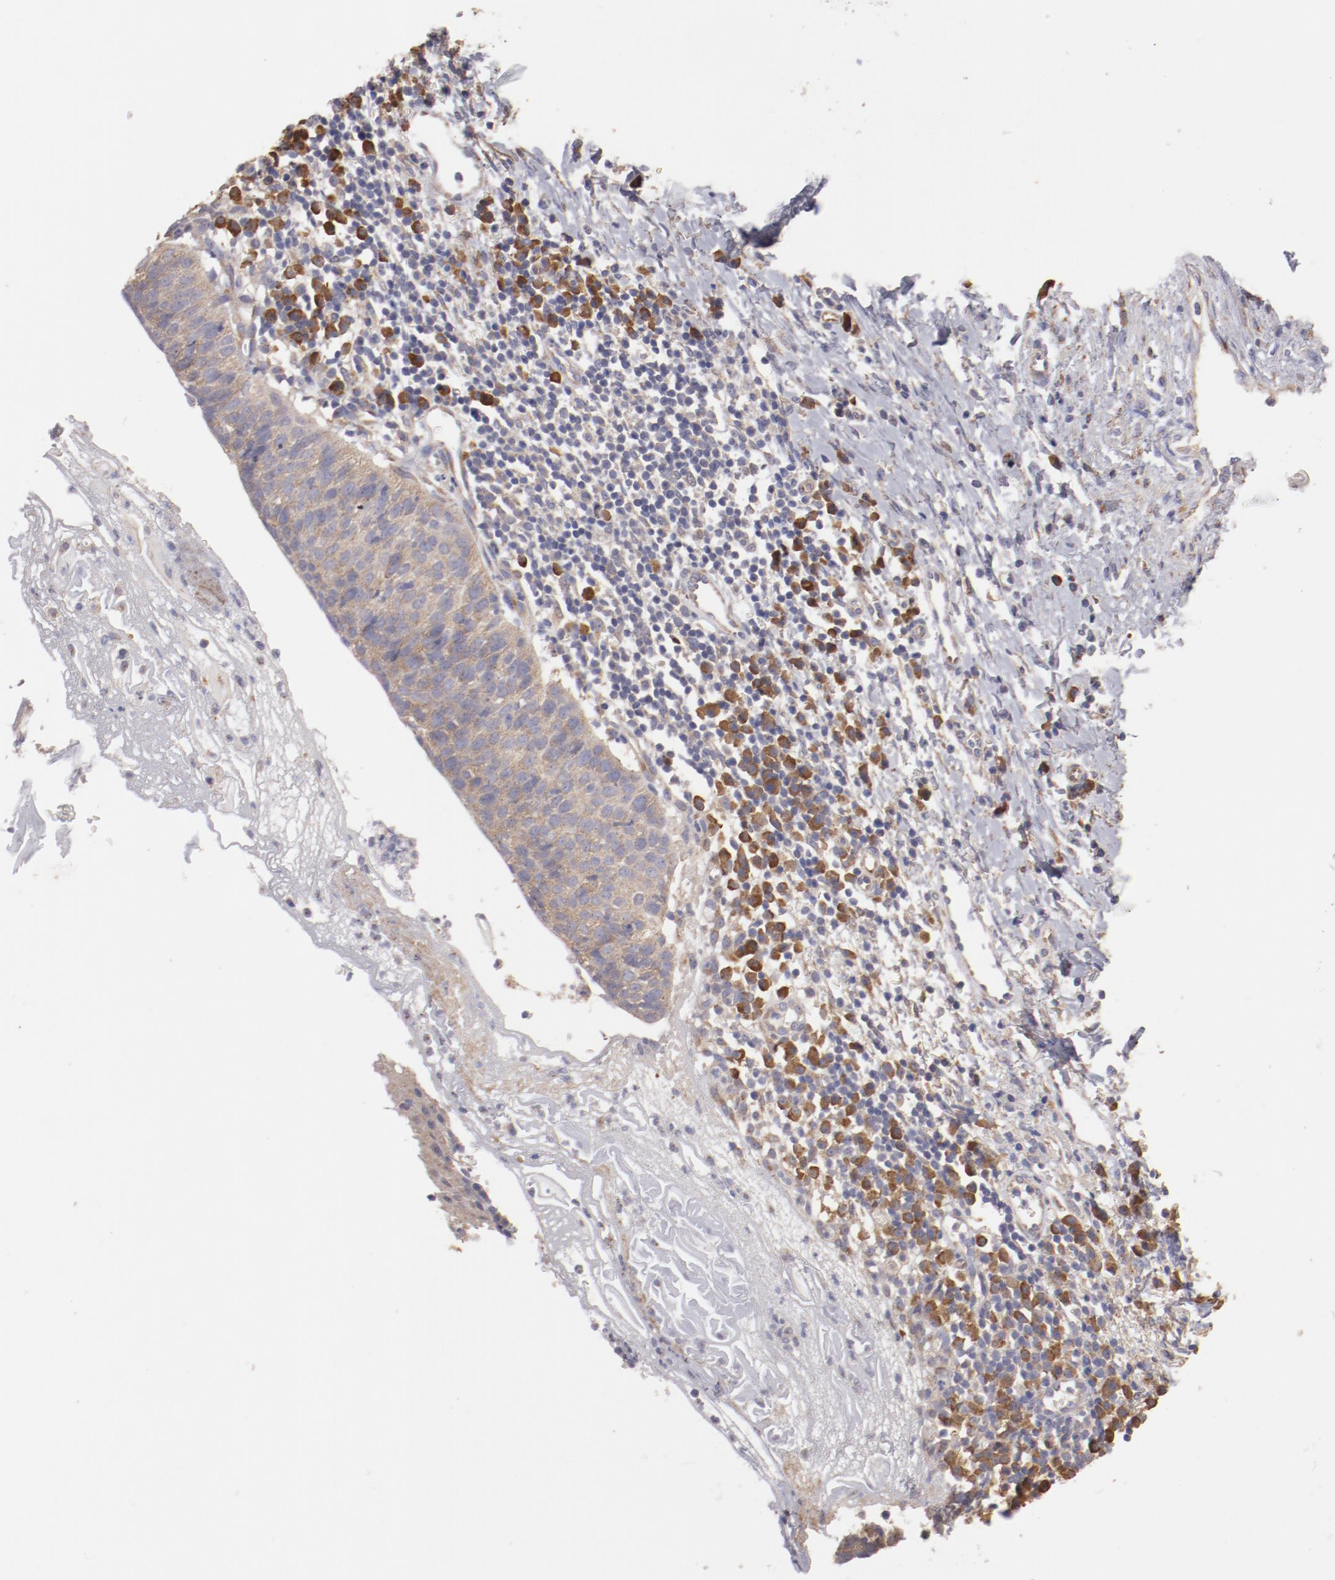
{"staining": {"intensity": "moderate", "quantity": "25%-75%", "location": "cytoplasmic/membranous"}, "tissue": "cervical cancer", "cell_type": "Tumor cells", "image_type": "cancer", "snomed": [{"axis": "morphology", "description": "Normal tissue, NOS"}, {"axis": "morphology", "description": "Squamous cell carcinoma, NOS"}, {"axis": "topography", "description": "Cervix"}], "caption": "Moderate cytoplasmic/membranous positivity is seen in approximately 25%-75% of tumor cells in squamous cell carcinoma (cervical). (DAB (3,3'-diaminobenzidine) IHC with brightfield microscopy, high magnification).", "gene": "ENTPD5", "patient": {"sex": "female", "age": 39}}